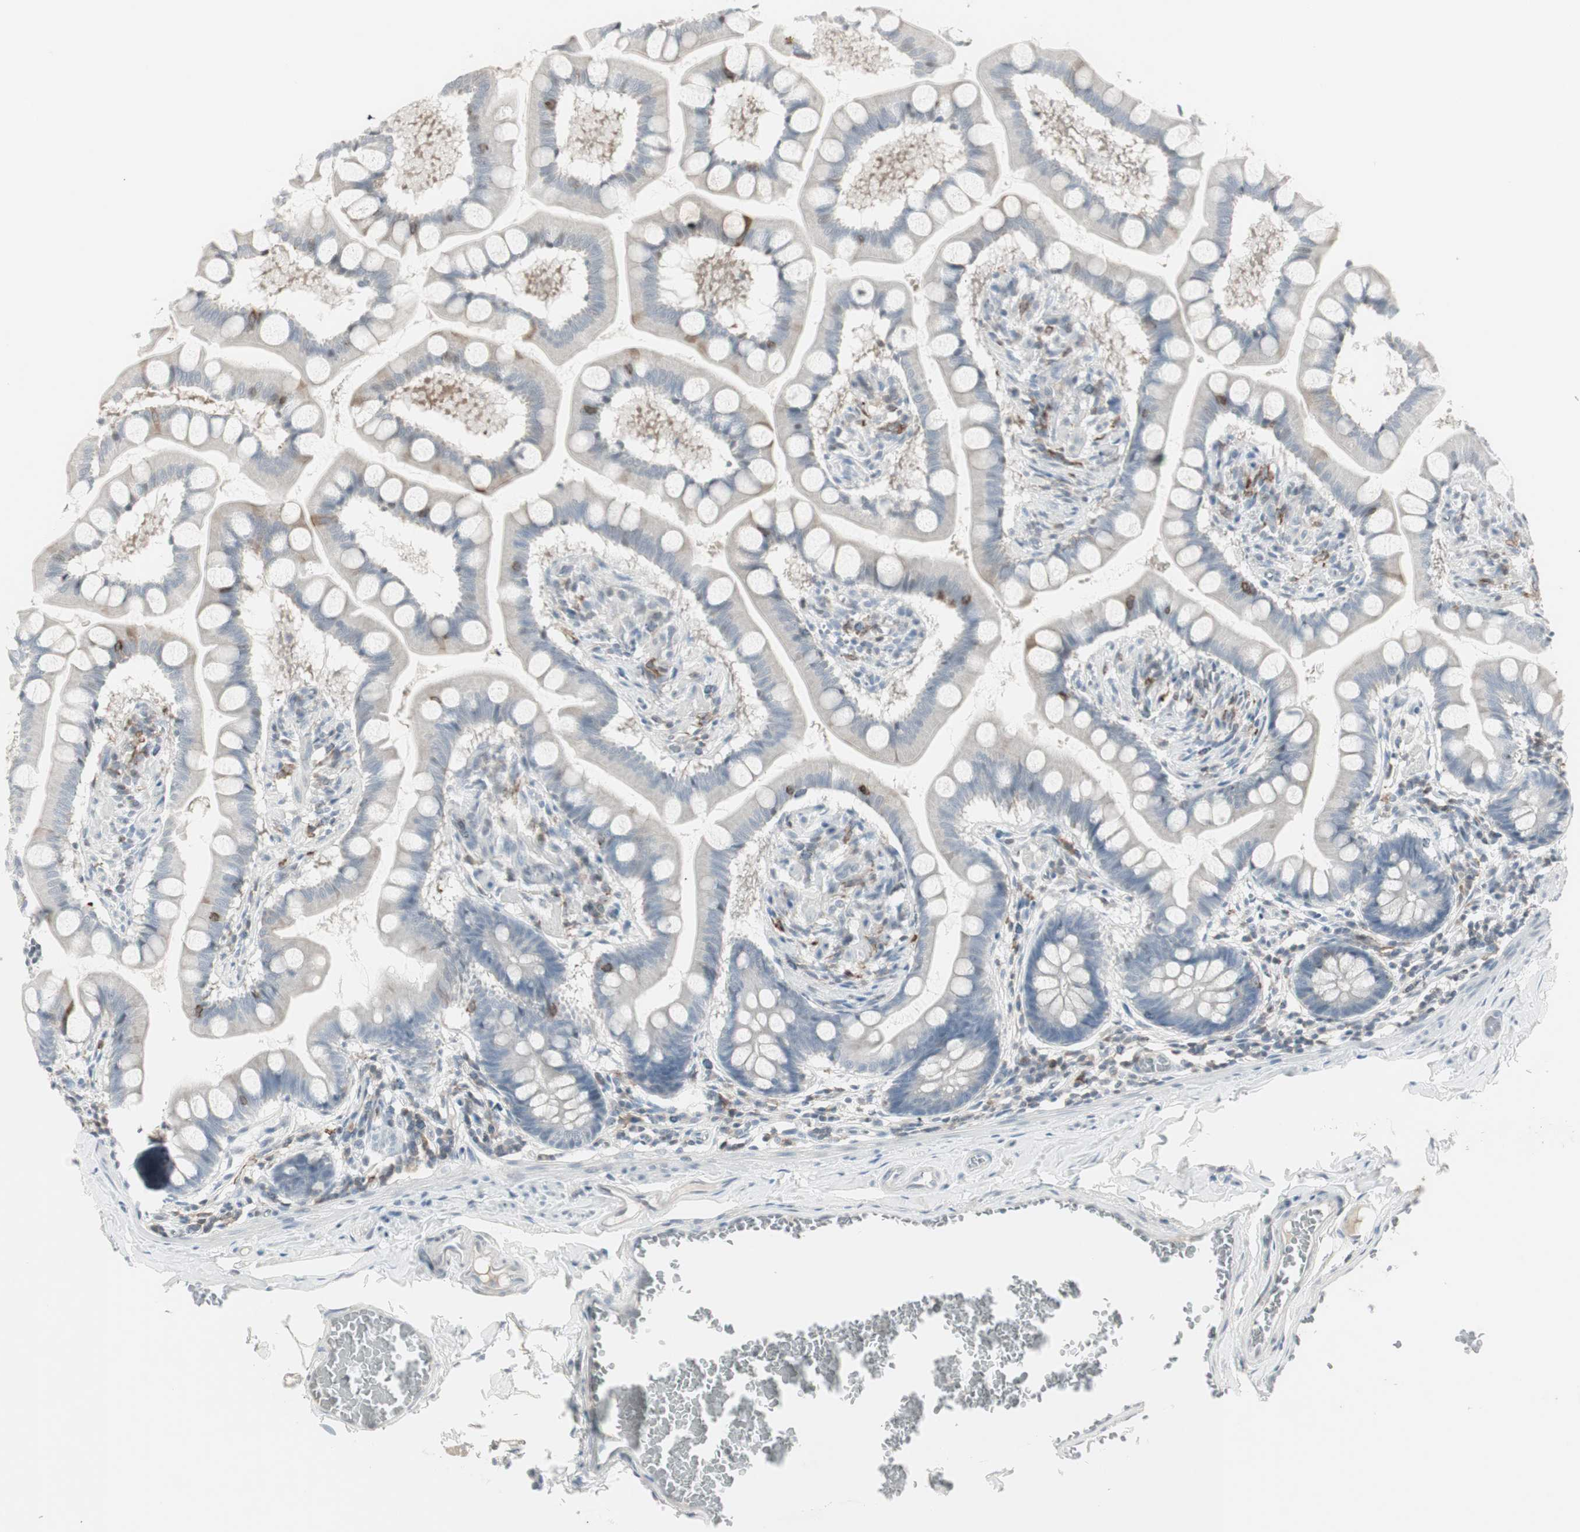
{"staining": {"intensity": "moderate", "quantity": "<25%", "location": "cytoplasmic/membranous"}, "tissue": "small intestine", "cell_type": "Glandular cells", "image_type": "normal", "snomed": [{"axis": "morphology", "description": "Normal tissue, NOS"}, {"axis": "topography", "description": "Small intestine"}], "caption": "A low amount of moderate cytoplasmic/membranous expression is present in about <25% of glandular cells in normal small intestine.", "gene": "MAP4K4", "patient": {"sex": "male", "age": 41}}